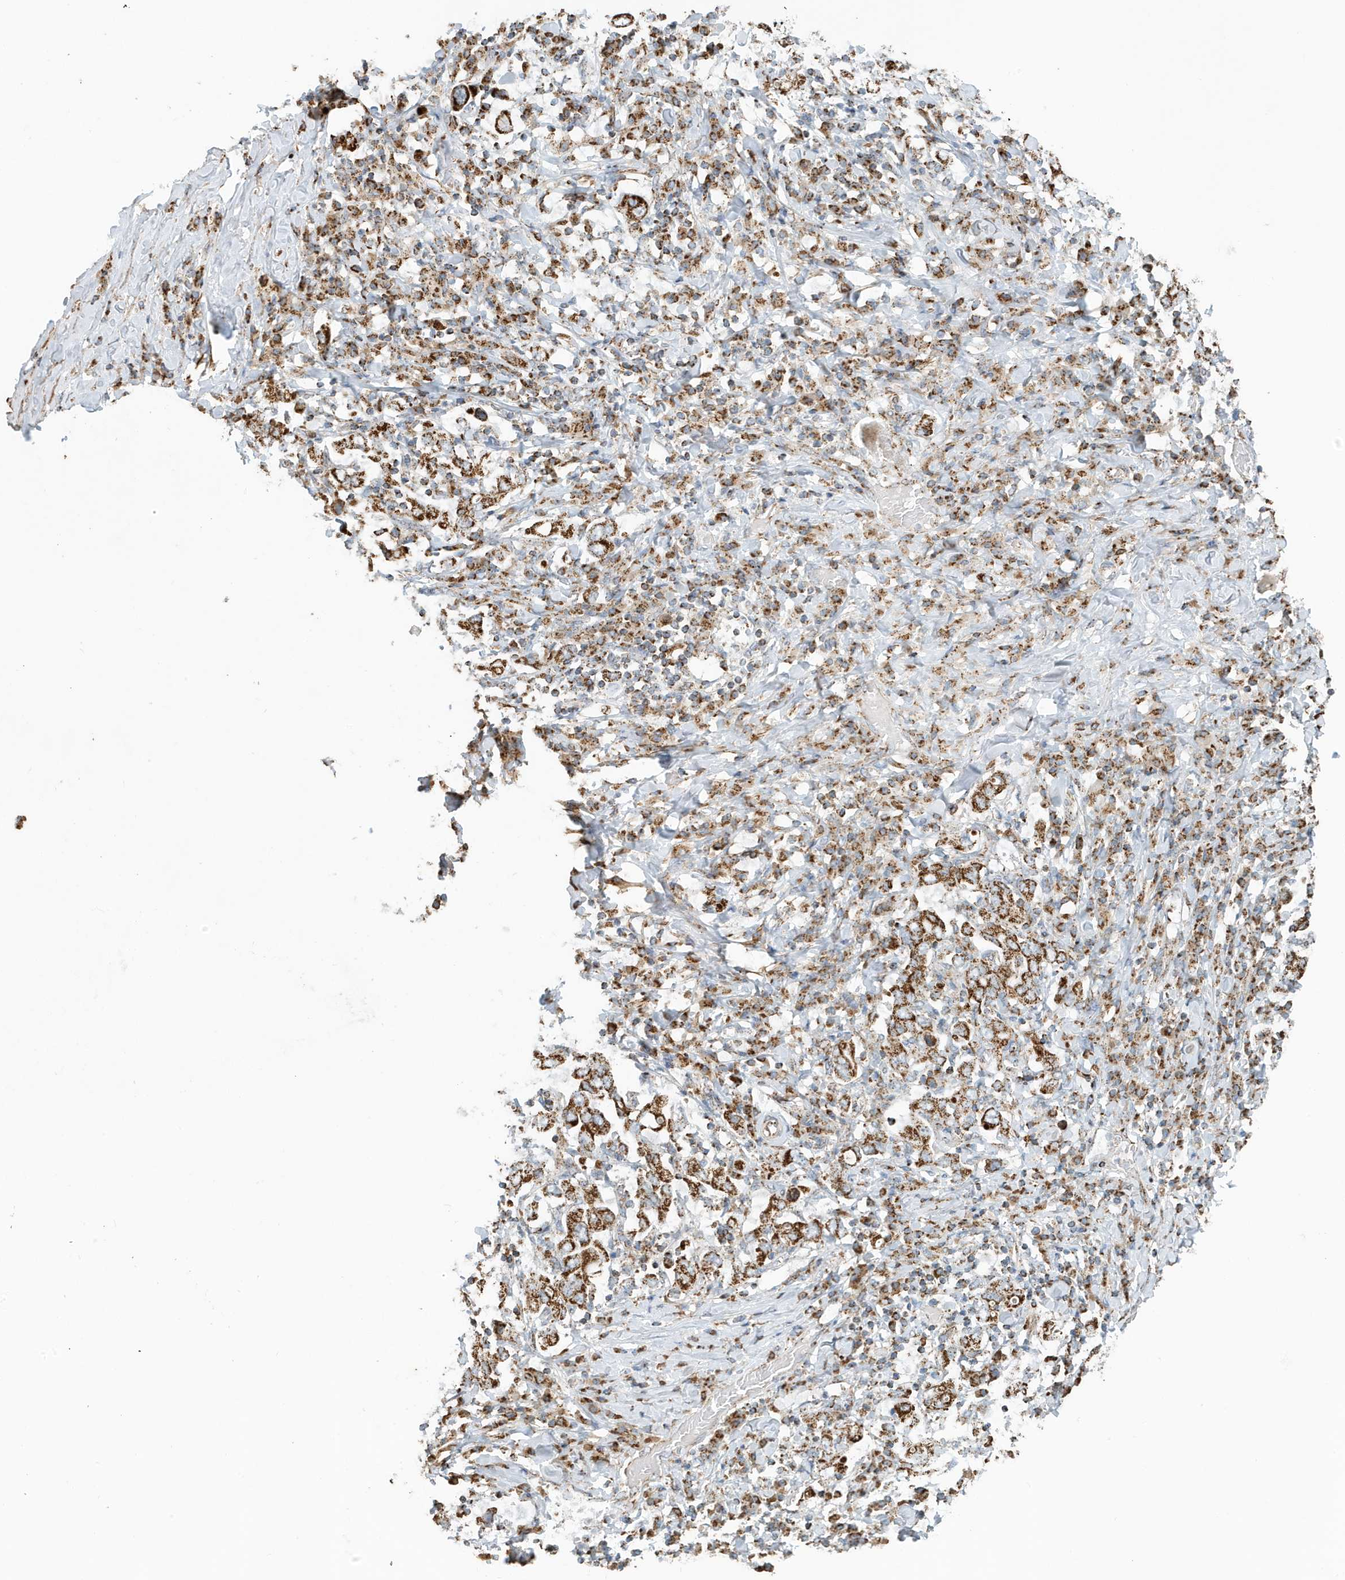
{"staining": {"intensity": "strong", "quantity": ">75%", "location": "cytoplasmic/membranous"}, "tissue": "stomach cancer", "cell_type": "Tumor cells", "image_type": "cancer", "snomed": [{"axis": "morphology", "description": "Adenocarcinoma, NOS"}, {"axis": "topography", "description": "Stomach, upper"}], "caption": "Tumor cells demonstrate strong cytoplasmic/membranous positivity in approximately >75% of cells in stomach cancer (adenocarcinoma).", "gene": "MAN1A1", "patient": {"sex": "male", "age": 62}}